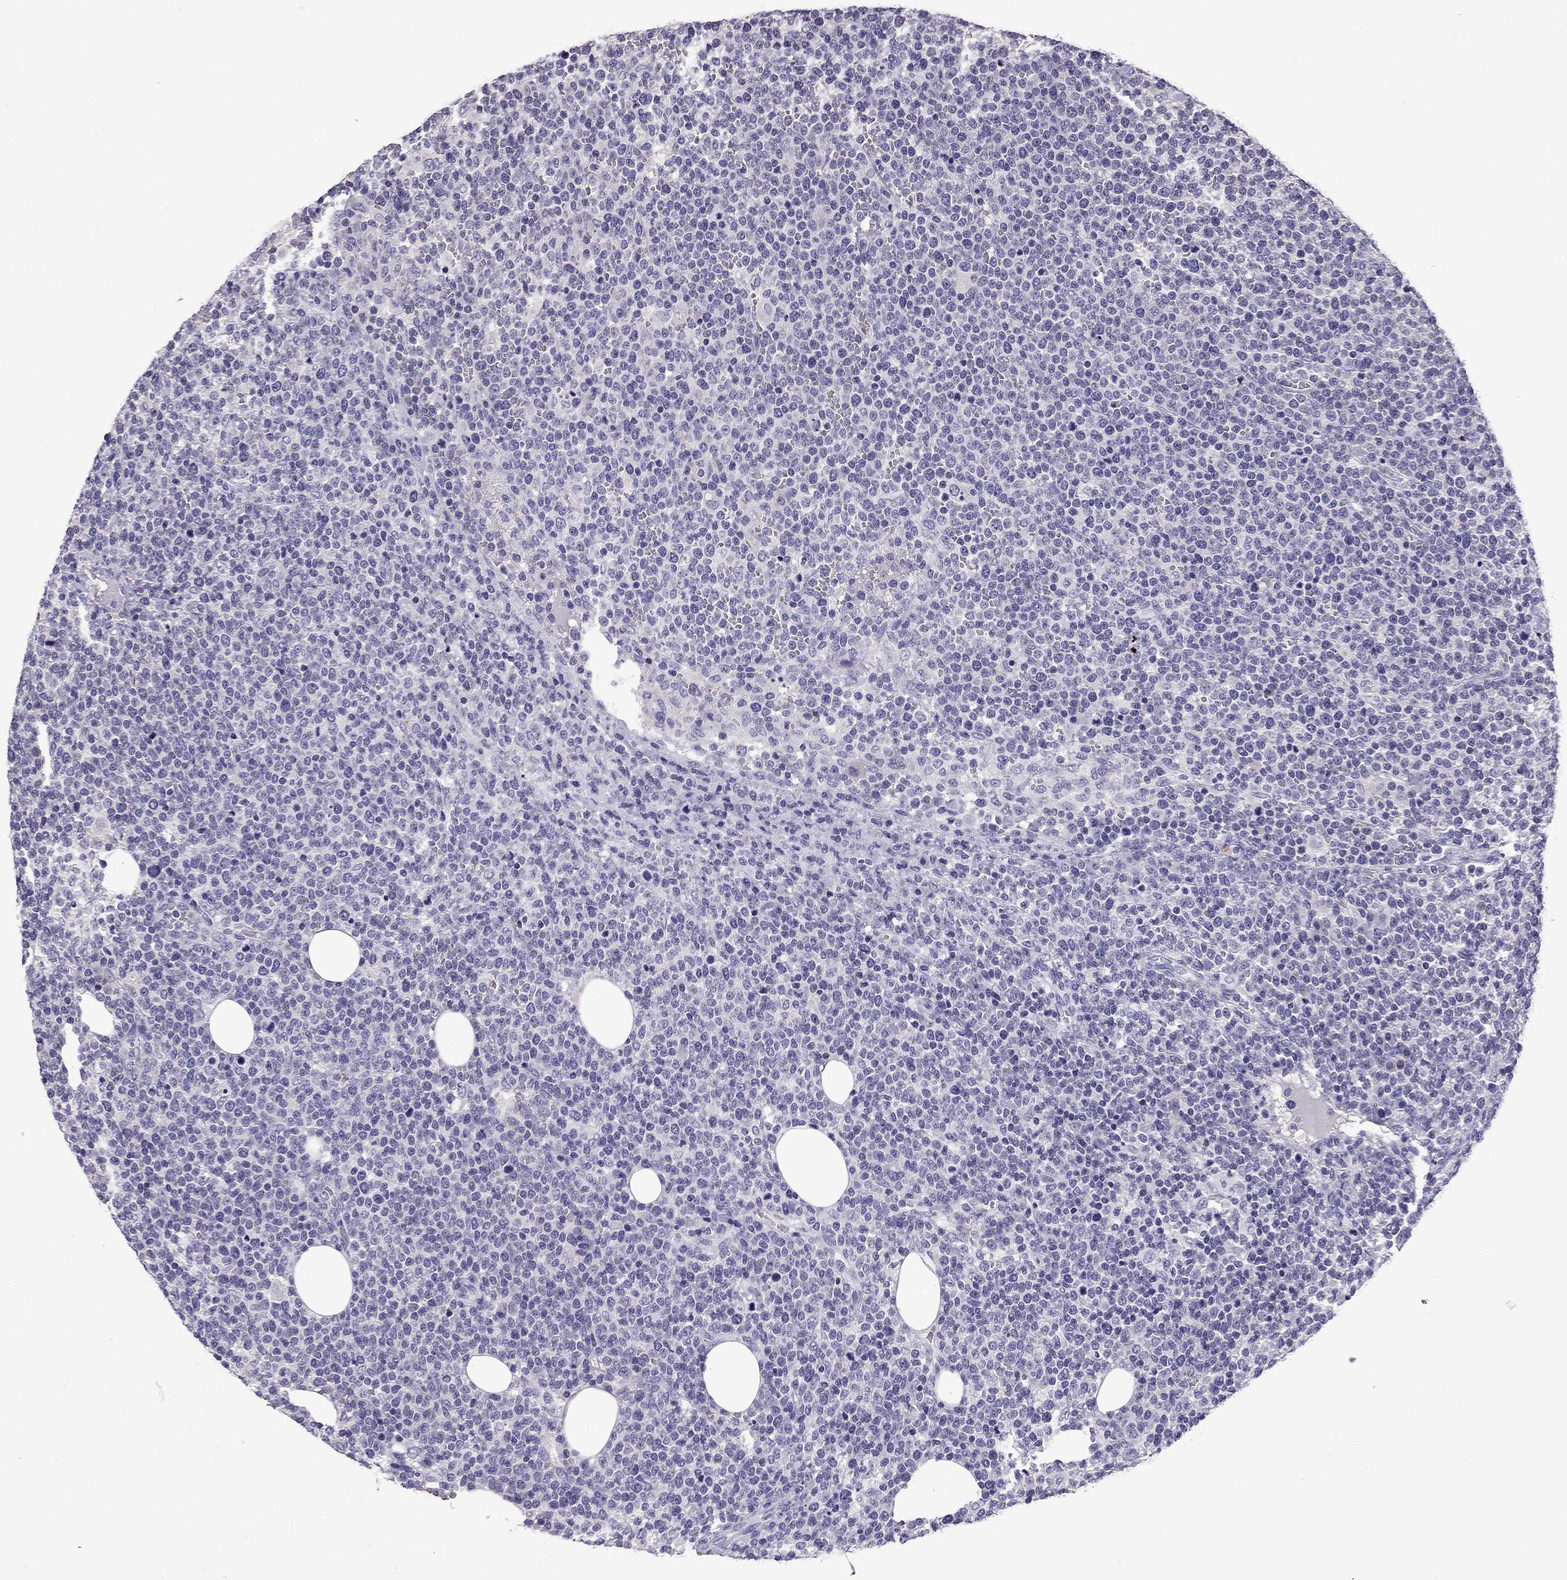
{"staining": {"intensity": "negative", "quantity": "none", "location": "none"}, "tissue": "lymphoma", "cell_type": "Tumor cells", "image_type": "cancer", "snomed": [{"axis": "morphology", "description": "Malignant lymphoma, non-Hodgkin's type, High grade"}, {"axis": "topography", "description": "Lymph node"}], "caption": "A high-resolution image shows IHC staining of high-grade malignant lymphoma, non-Hodgkin's type, which exhibits no significant staining in tumor cells.", "gene": "TTN", "patient": {"sex": "male", "age": 61}}